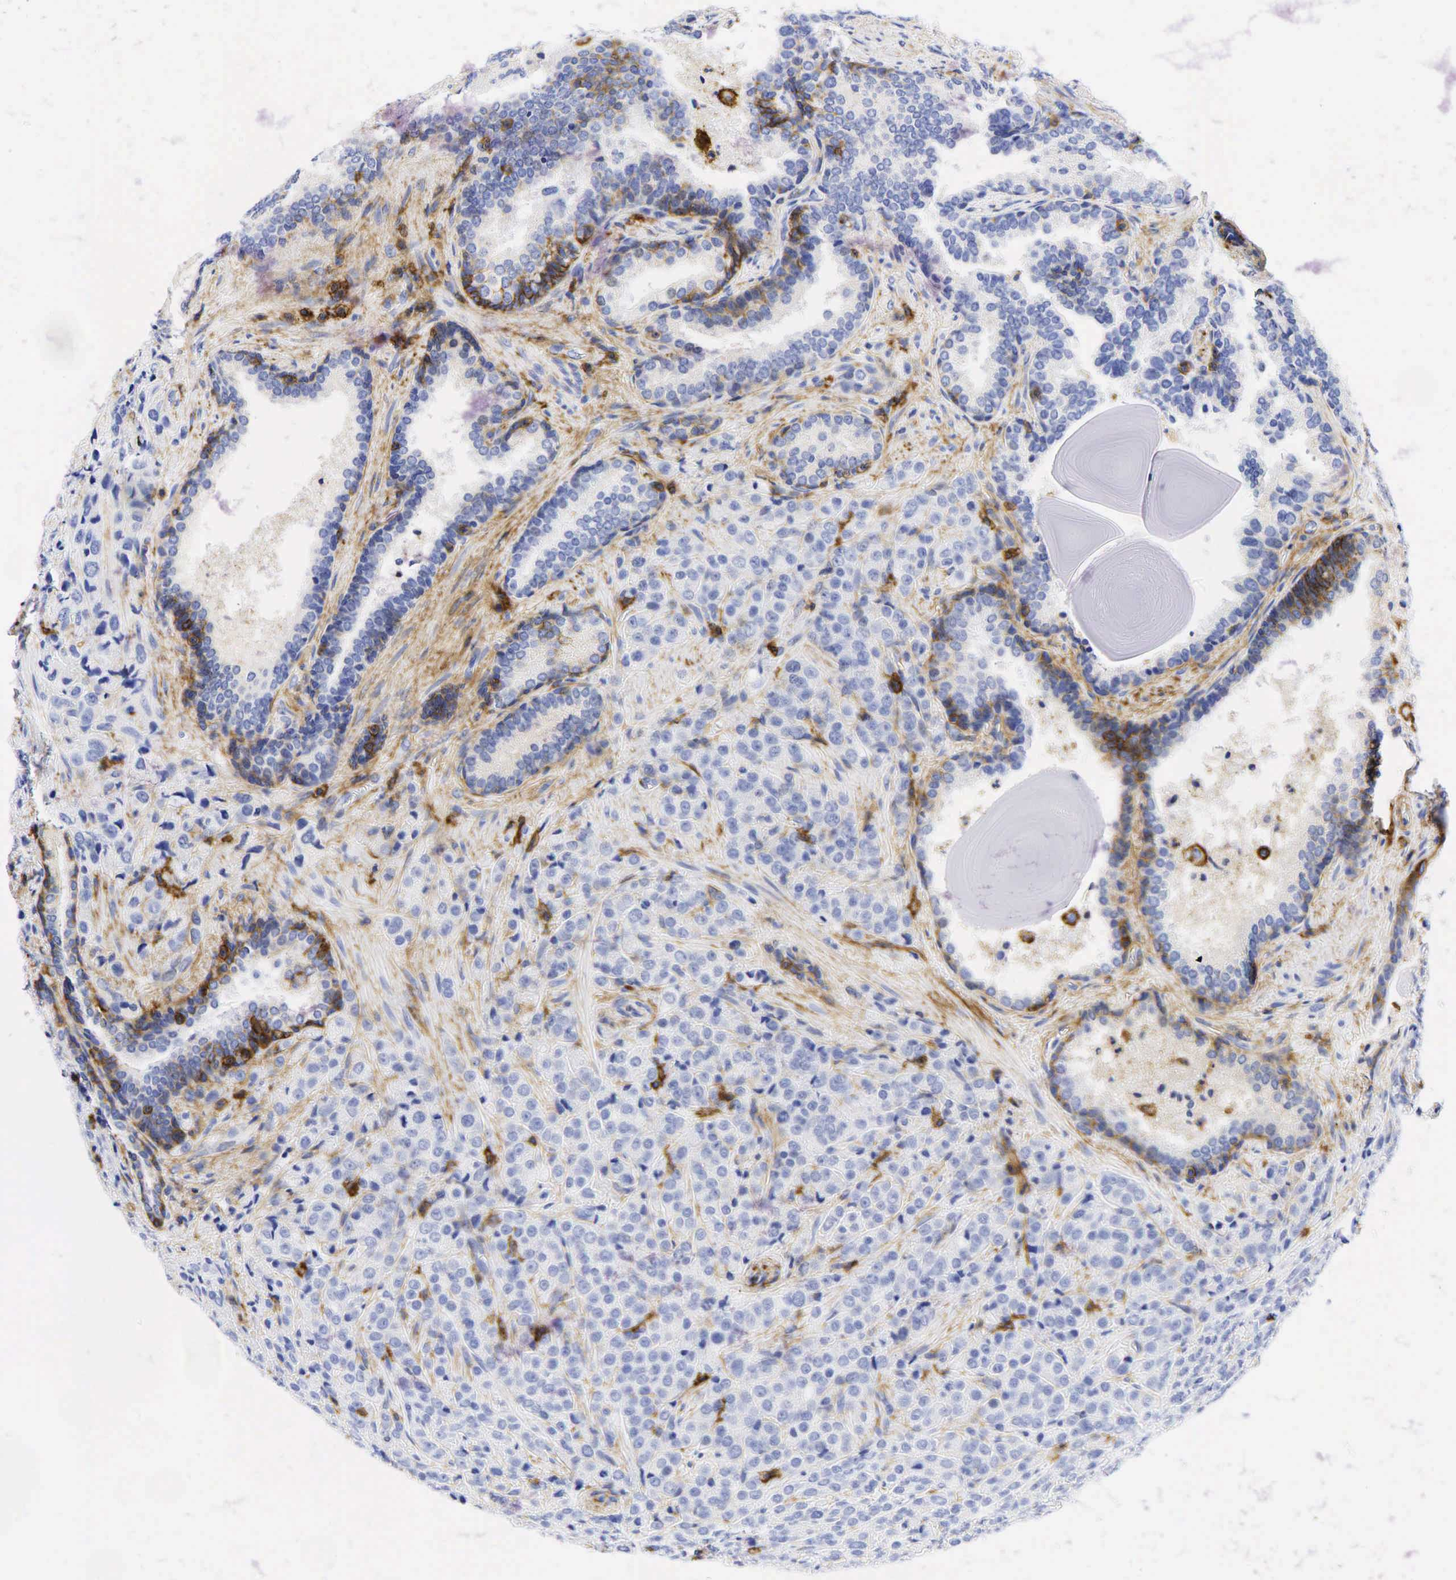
{"staining": {"intensity": "negative", "quantity": "none", "location": "none"}, "tissue": "prostate cancer", "cell_type": "Tumor cells", "image_type": "cancer", "snomed": [{"axis": "morphology", "description": "Adenocarcinoma, Medium grade"}, {"axis": "topography", "description": "Prostate"}], "caption": "The IHC micrograph has no significant staining in tumor cells of medium-grade adenocarcinoma (prostate) tissue.", "gene": "CD44", "patient": {"sex": "male", "age": 70}}